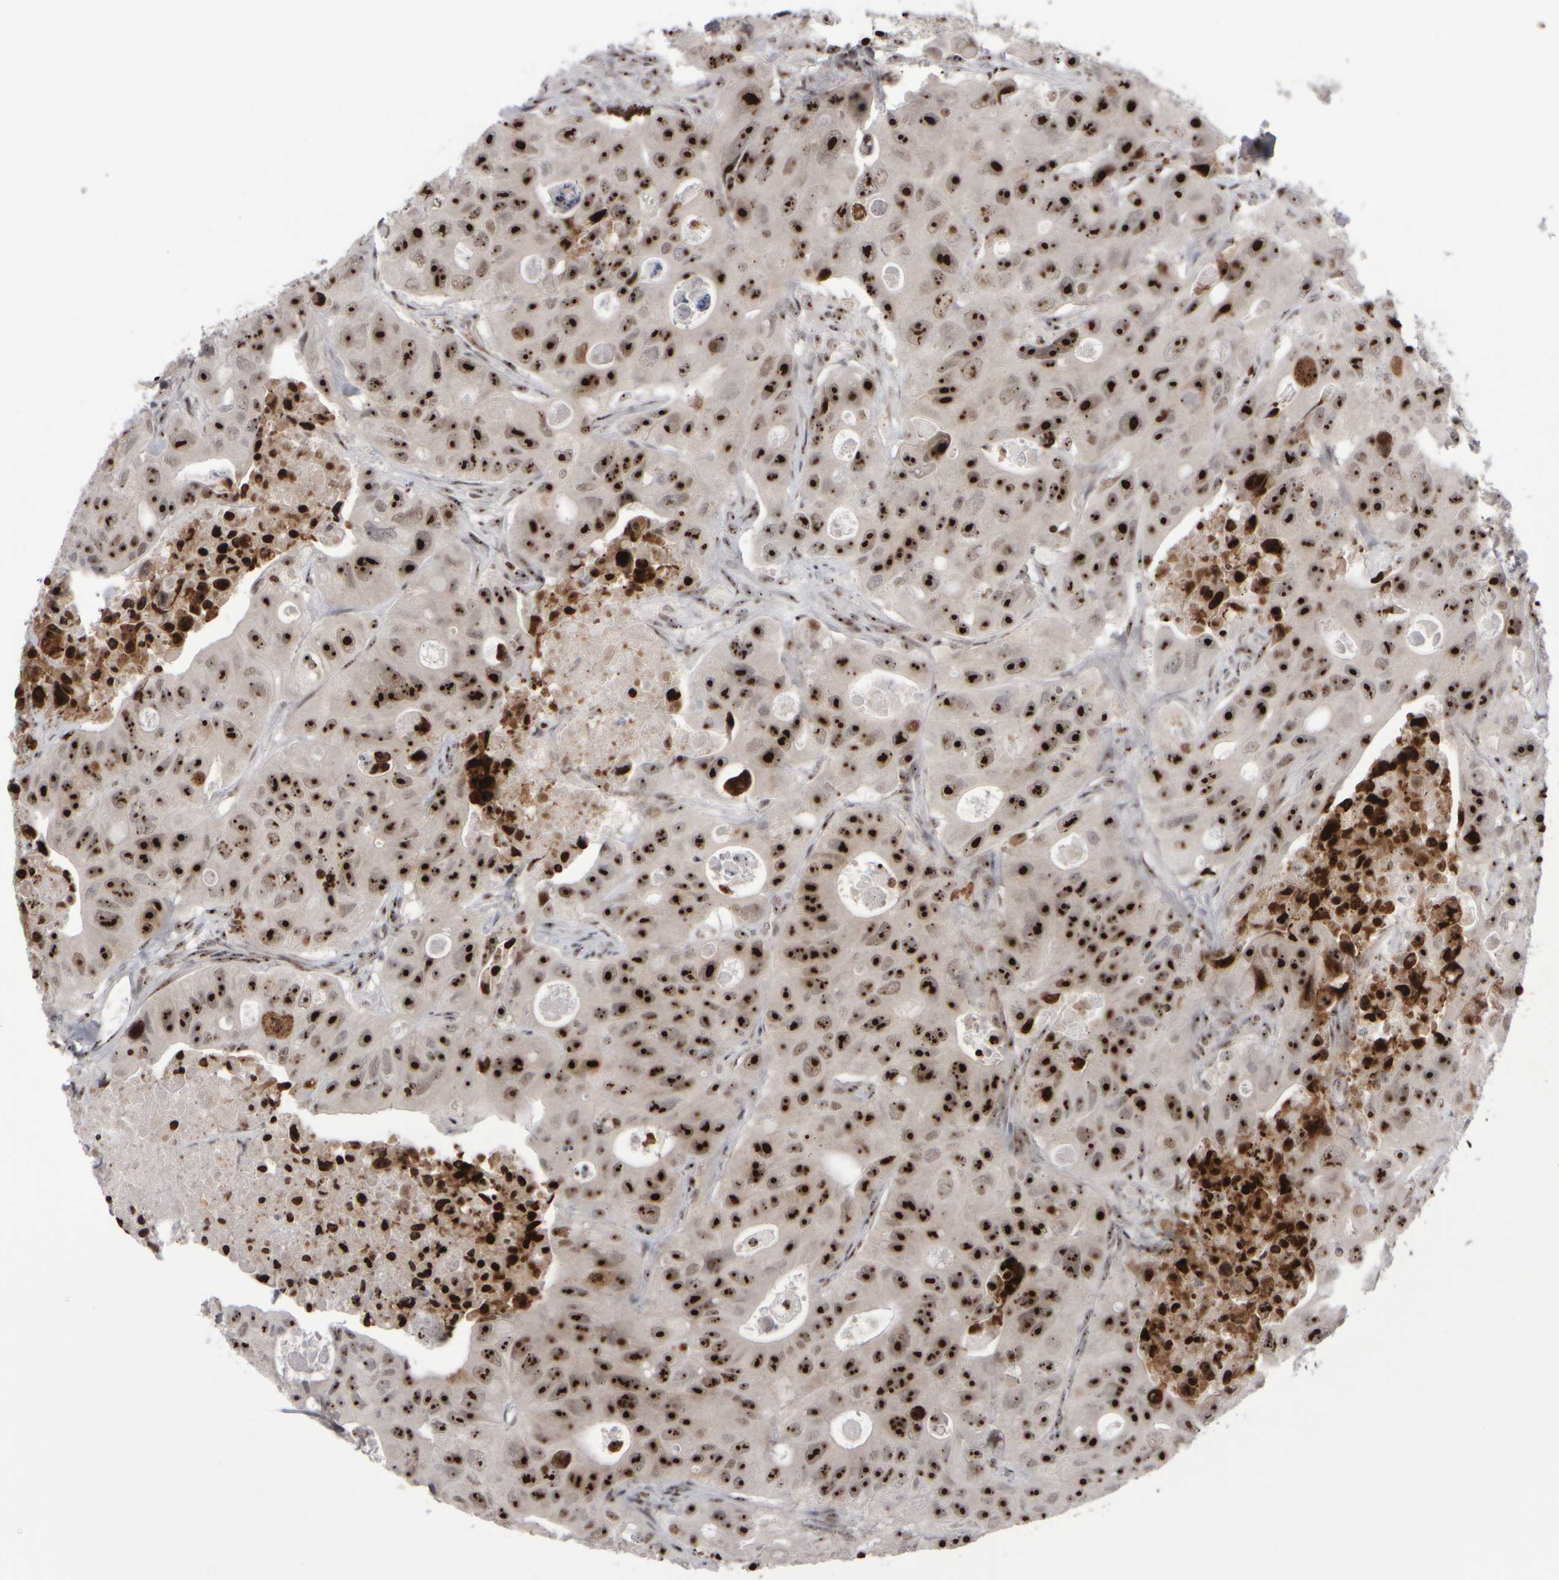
{"staining": {"intensity": "strong", "quantity": ">75%", "location": "nuclear"}, "tissue": "colorectal cancer", "cell_type": "Tumor cells", "image_type": "cancer", "snomed": [{"axis": "morphology", "description": "Adenocarcinoma, NOS"}, {"axis": "topography", "description": "Colon"}], "caption": "A high amount of strong nuclear staining is identified in about >75% of tumor cells in colorectal adenocarcinoma tissue.", "gene": "SURF6", "patient": {"sex": "female", "age": 46}}